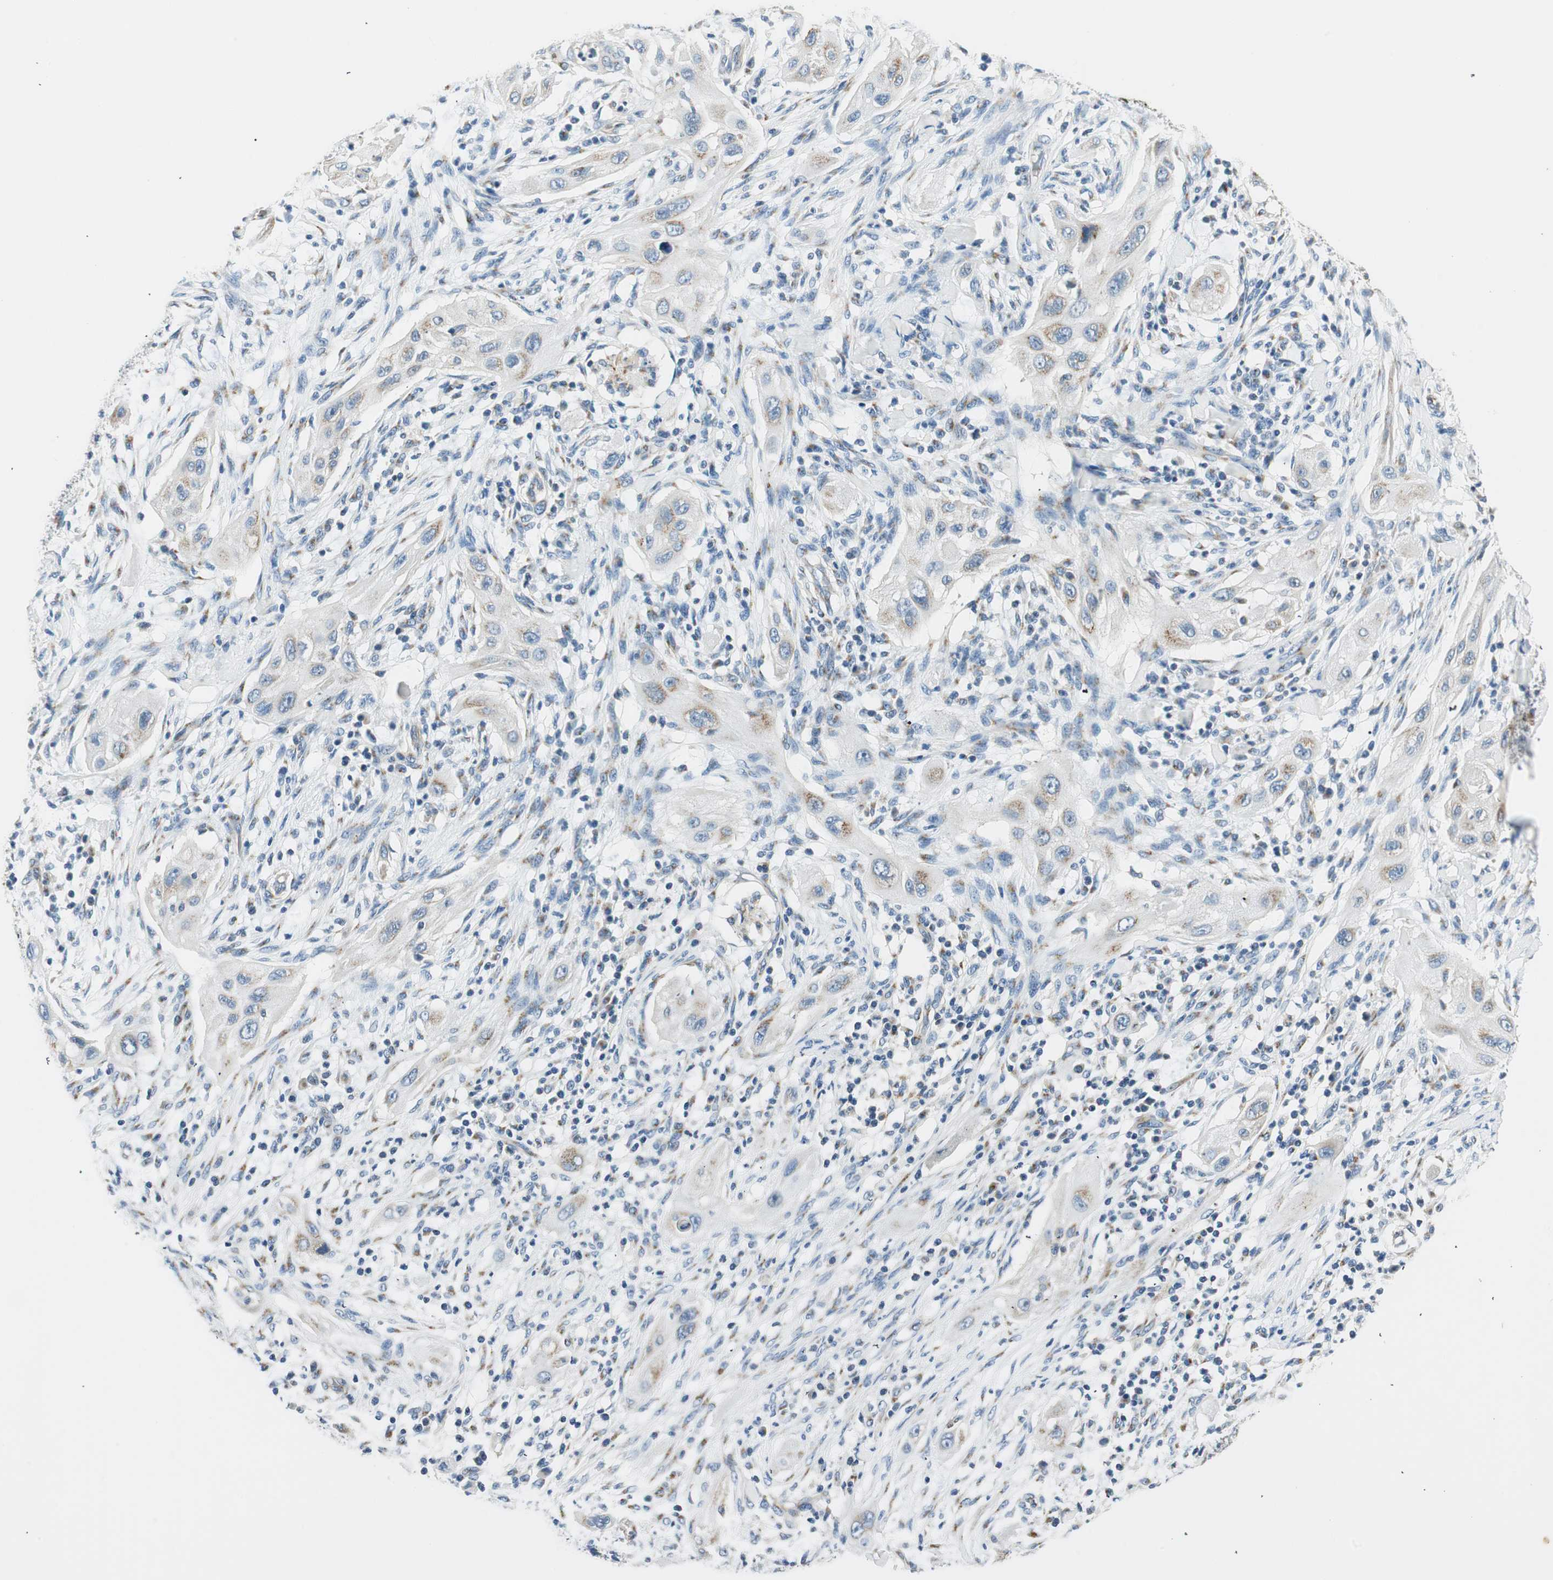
{"staining": {"intensity": "moderate", "quantity": "<25%", "location": "cytoplasmic/membranous"}, "tissue": "lung cancer", "cell_type": "Tumor cells", "image_type": "cancer", "snomed": [{"axis": "morphology", "description": "Squamous cell carcinoma, NOS"}, {"axis": "topography", "description": "Lung"}], "caption": "Squamous cell carcinoma (lung) stained with immunohistochemistry shows moderate cytoplasmic/membranous positivity in approximately <25% of tumor cells.", "gene": "TMF1", "patient": {"sex": "female", "age": 47}}